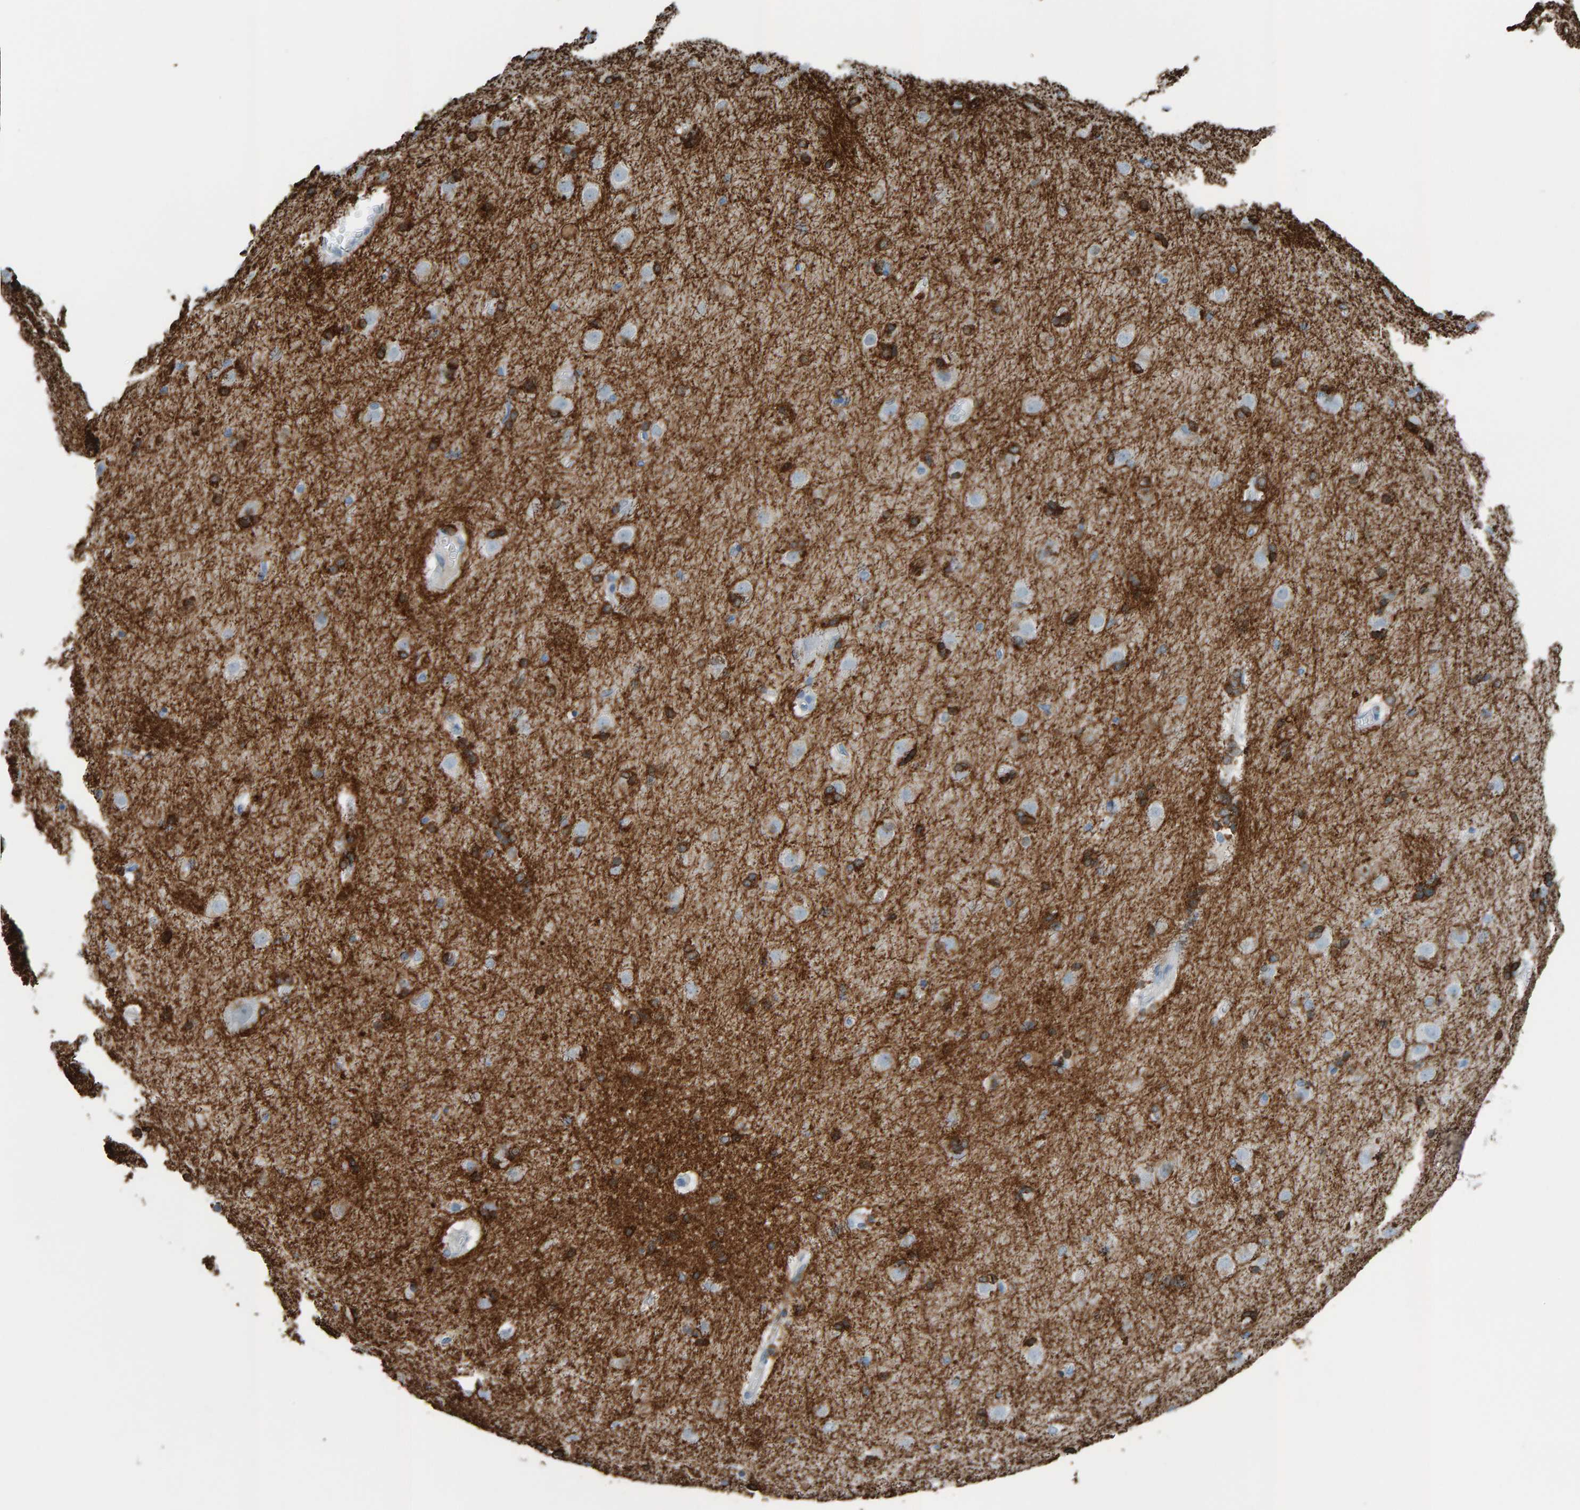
{"staining": {"intensity": "strong", "quantity": ">75%", "location": "cytoplasmic/membranous"}, "tissue": "caudate", "cell_type": "Glial cells", "image_type": "normal", "snomed": [{"axis": "morphology", "description": "Normal tissue, NOS"}, {"axis": "topography", "description": "Lateral ventricle wall"}], "caption": "Protein expression analysis of unremarkable caudate exhibits strong cytoplasmic/membranous positivity in about >75% of glial cells. (Stains: DAB in brown, nuclei in blue, Microscopy: brightfield microscopy at high magnification).", "gene": "CNP", "patient": {"sex": "female", "age": 19}}